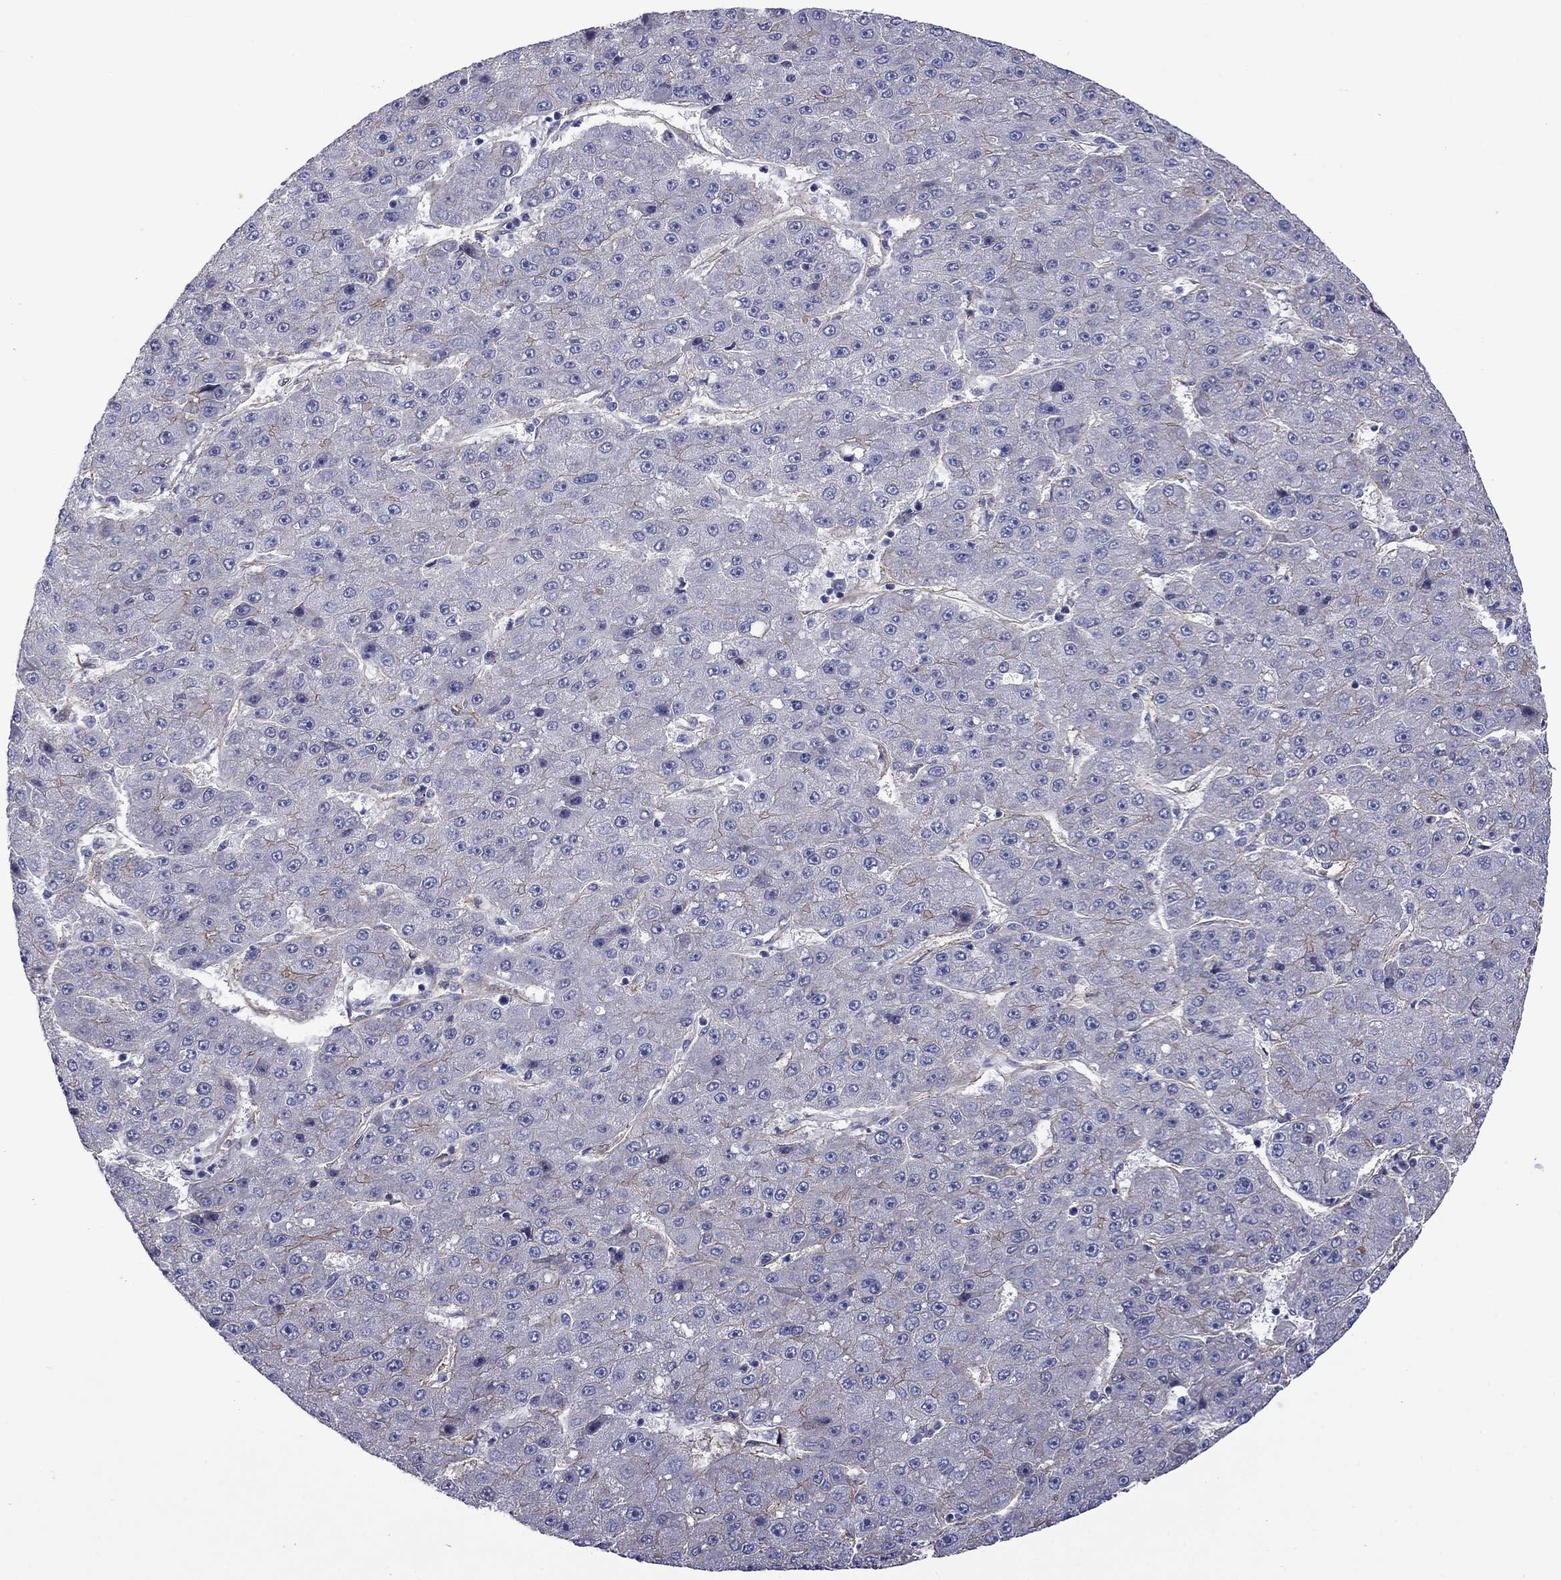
{"staining": {"intensity": "moderate", "quantity": "<25%", "location": "cytoplasmic/membranous"}, "tissue": "liver cancer", "cell_type": "Tumor cells", "image_type": "cancer", "snomed": [{"axis": "morphology", "description": "Carcinoma, Hepatocellular, NOS"}, {"axis": "topography", "description": "Liver"}], "caption": "An immunohistochemistry (IHC) photomicrograph of neoplastic tissue is shown. Protein staining in brown highlights moderate cytoplasmic/membranous positivity in liver hepatocellular carcinoma within tumor cells.", "gene": "TCHH", "patient": {"sex": "male", "age": 67}}